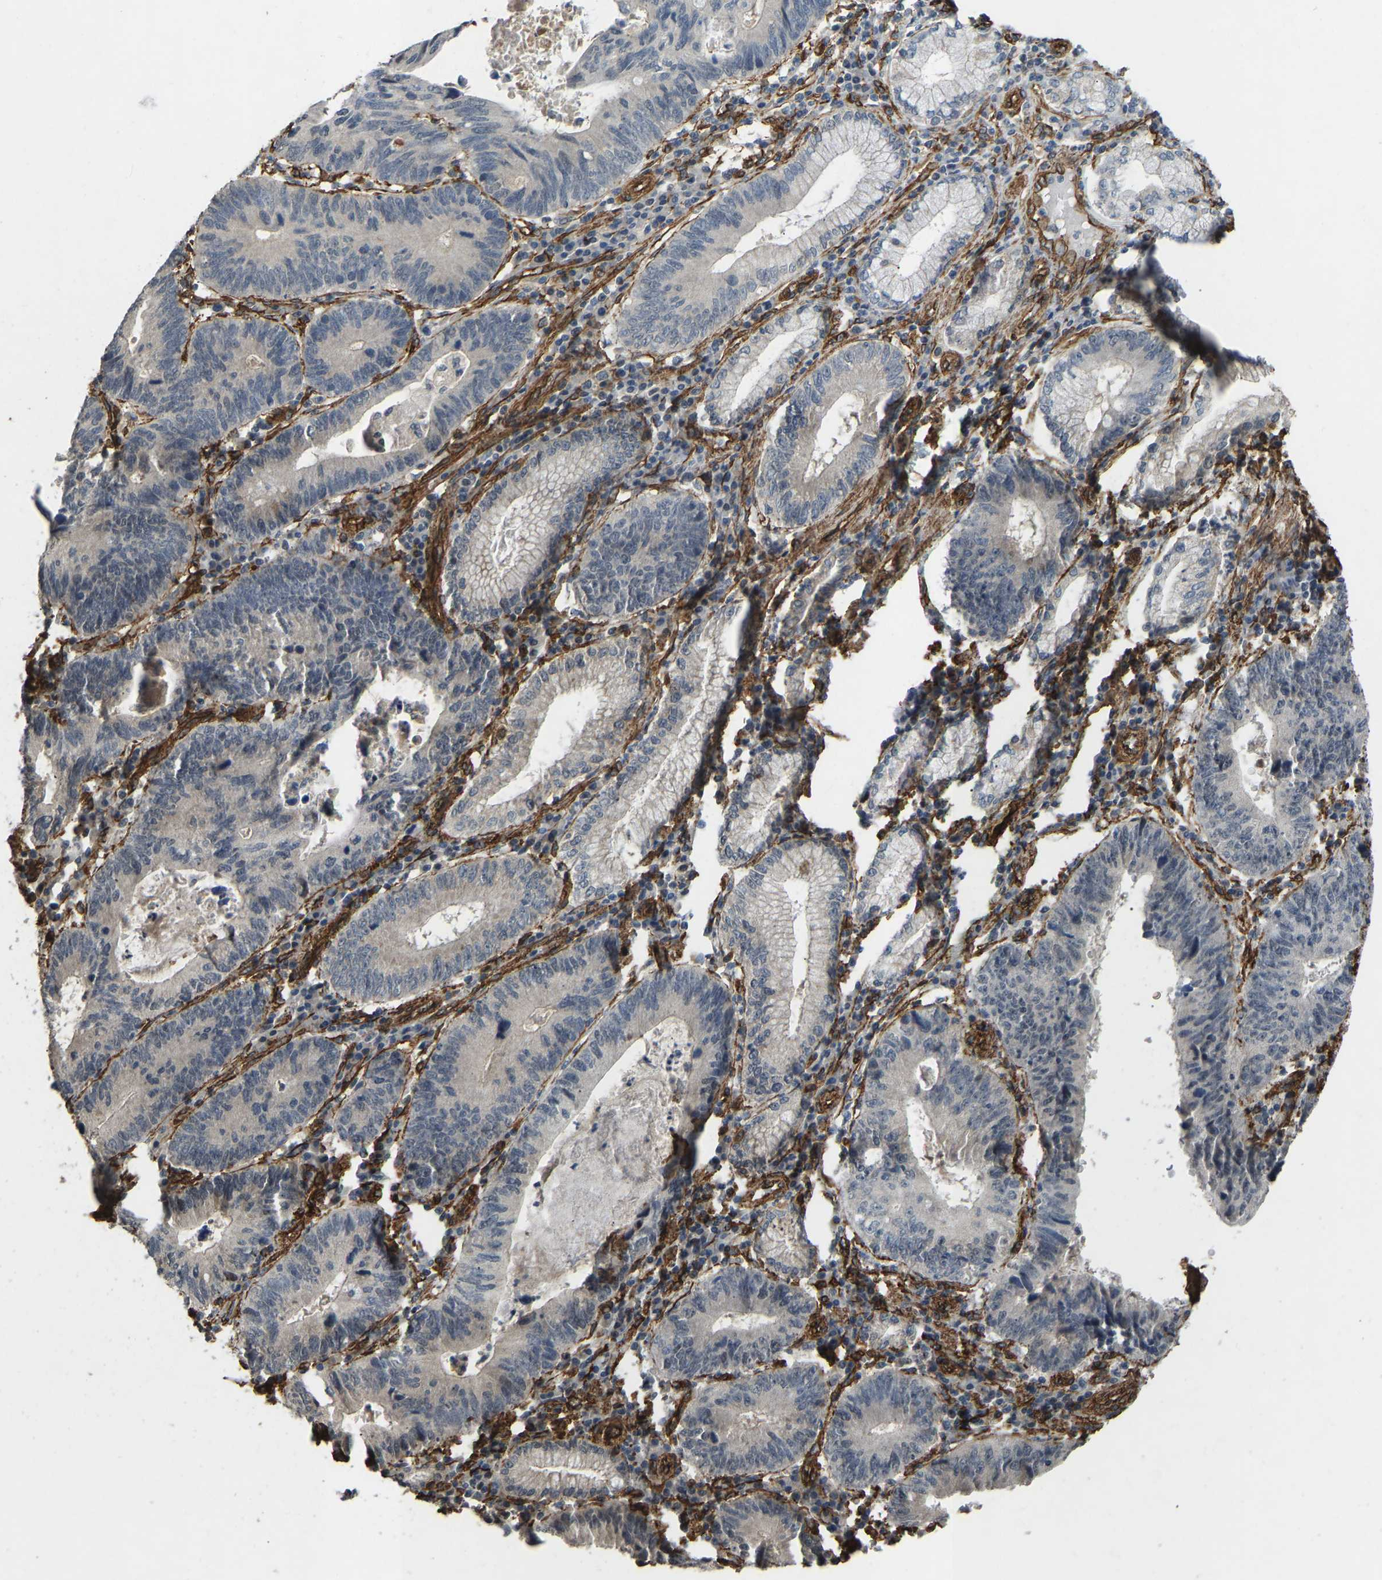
{"staining": {"intensity": "negative", "quantity": "none", "location": "none"}, "tissue": "stomach cancer", "cell_type": "Tumor cells", "image_type": "cancer", "snomed": [{"axis": "morphology", "description": "Adenocarcinoma, NOS"}, {"axis": "topography", "description": "Stomach"}], "caption": "Tumor cells show no significant protein staining in stomach cancer.", "gene": "NMB", "patient": {"sex": "male", "age": 59}}